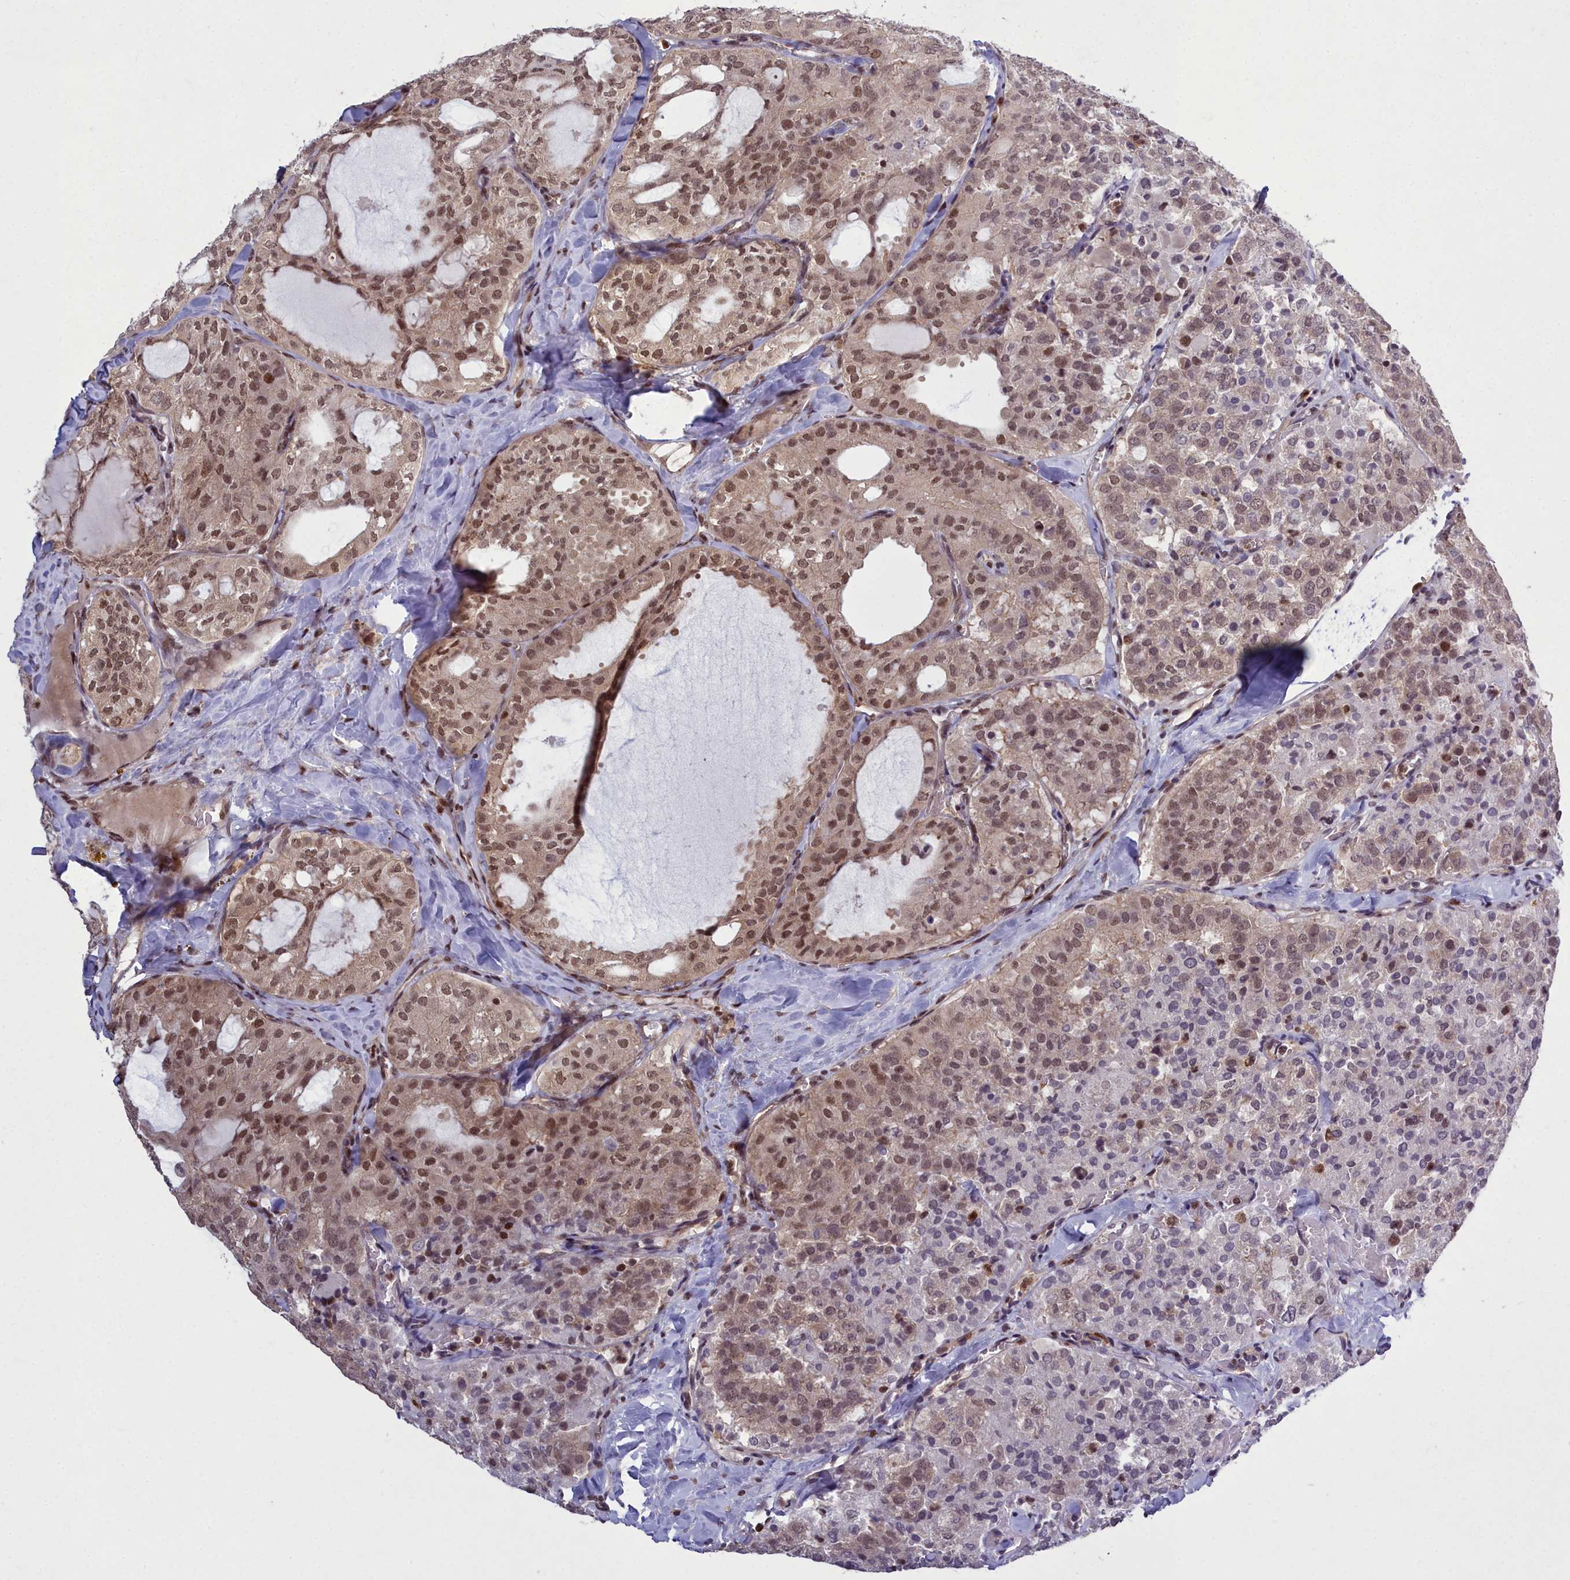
{"staining": {"intensity": "moderate", "quantity": ">75%", "location": "nuclear"}, "tissue": "thyroid cancer", "cell_type": "Tumor cells", "image_type": "cancer", "snomed": [{"axis": "morphology", "description": "Follicular adenoma carcinoma, NOS"}, {"axis": "topography", "description": "Thyroid gland"}], "caption": "IHC staining of follicular adenoma carcinoma (thyroid), which demonstrates medium levels of moderate nuclear staining in about >75% of tumor cells indicating moderate nuclear protein expression. The staining was performed using DAB (brown) for protein detection and nuclei were counterstained in hematoxylin (blue).", "gene": "GMEB1", "patient": {"sex": "male", "age": 75}}